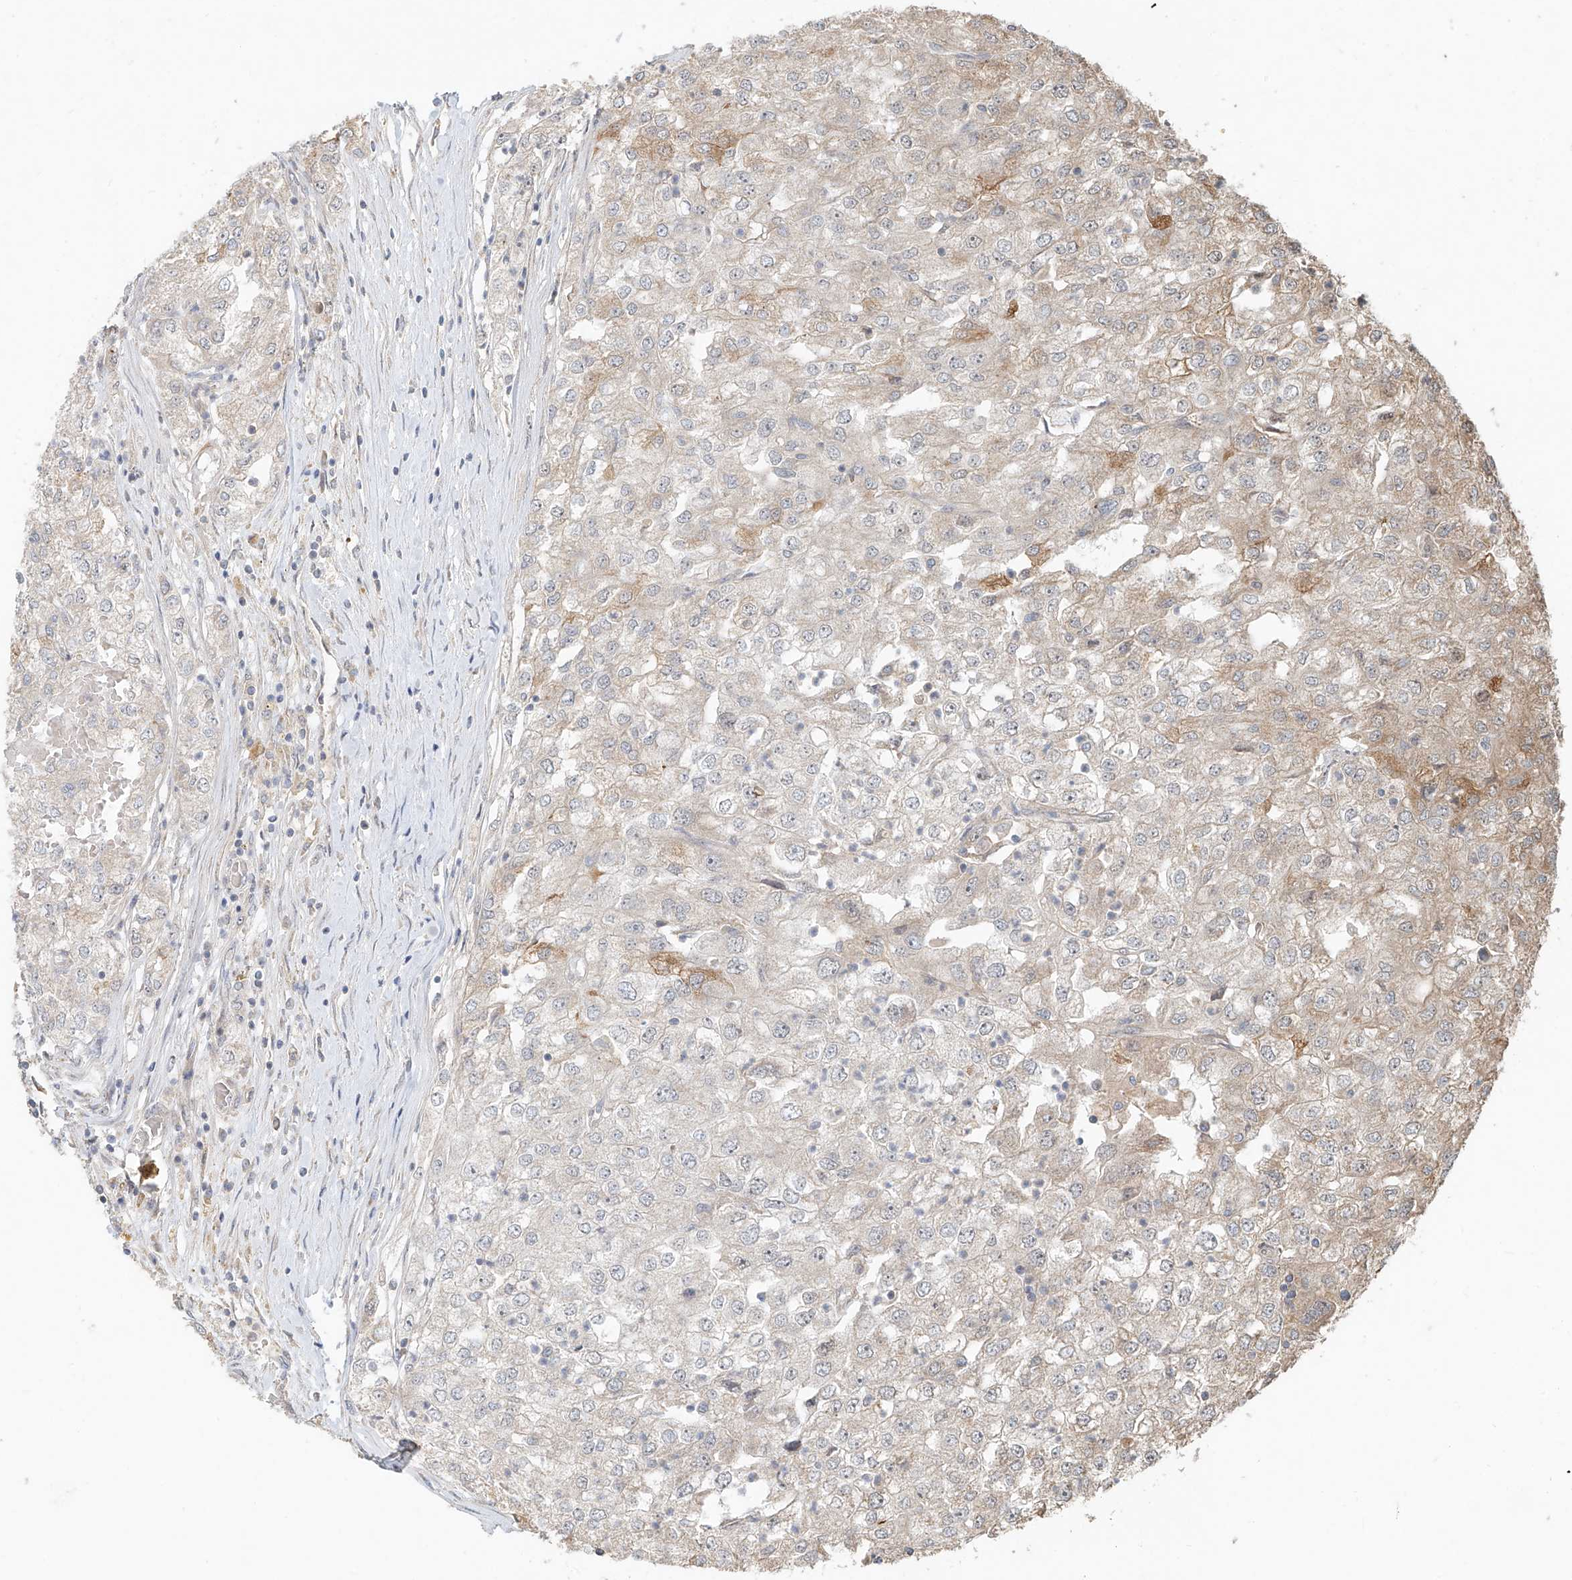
{"staining": {"intensity": "negative", "quantity": "none", "location": "none"}, "tissue": "renal cancer", "cell_type": "Tumor cells", "image_type": "cancer", "snomed": [{"axis": "morphology", "description": "Adenocarcinoma, NOS"}, {"axis": "topography", "description": "Kidney"}], "caption": "Adenocarcinoma (renal) was stained to show a protein in brown. There is no significant positivity in tumor cells.", "gene": "TMEM61", "patient": {"sex": "female", "age": 54}}